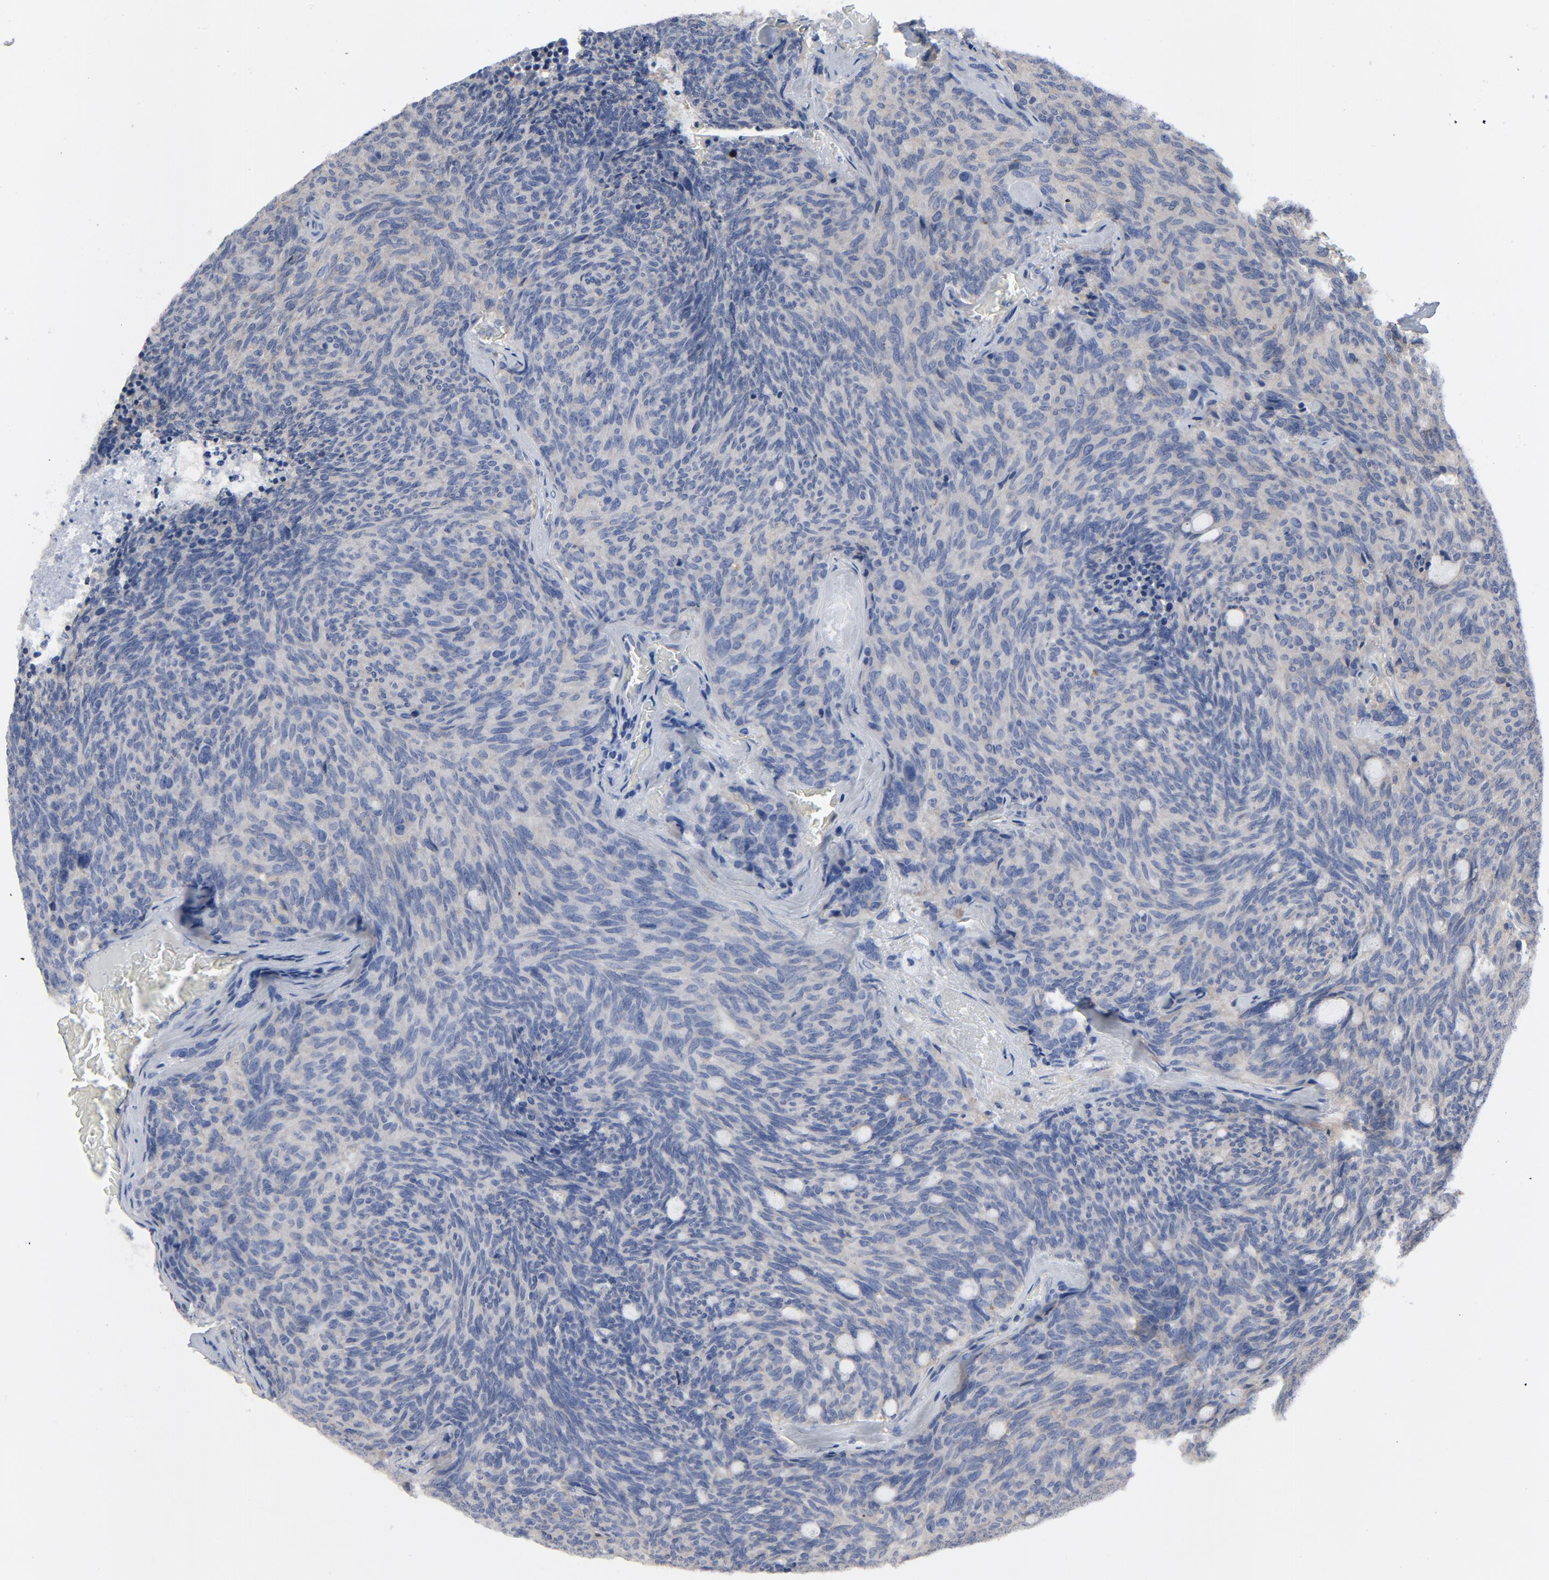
{"staining": {"intensity": "weak", "quantity": "<25%", "location": "cytoplasmic/membranous"}, "tissue": "carcinoid", "cell_type": "Tumor cells", "image_type": "cancer", "snomed": [{"axis": "morphology", "description": "Carcinoid, malignant, NOS"}, {"axis": "topography", "description": "Pancreas"}], "caption": "An immunohistochemistry photomicrograph of carcinoid is shown. There is no staining in tumor cells of carcinoid. (Stains: DAB IHC with hematoxylin counter stain, Microscopy: brightfield microscopy at high magnification).", "gene": "DYNLT3", "patient": {"sex": "female", "age": 54}}